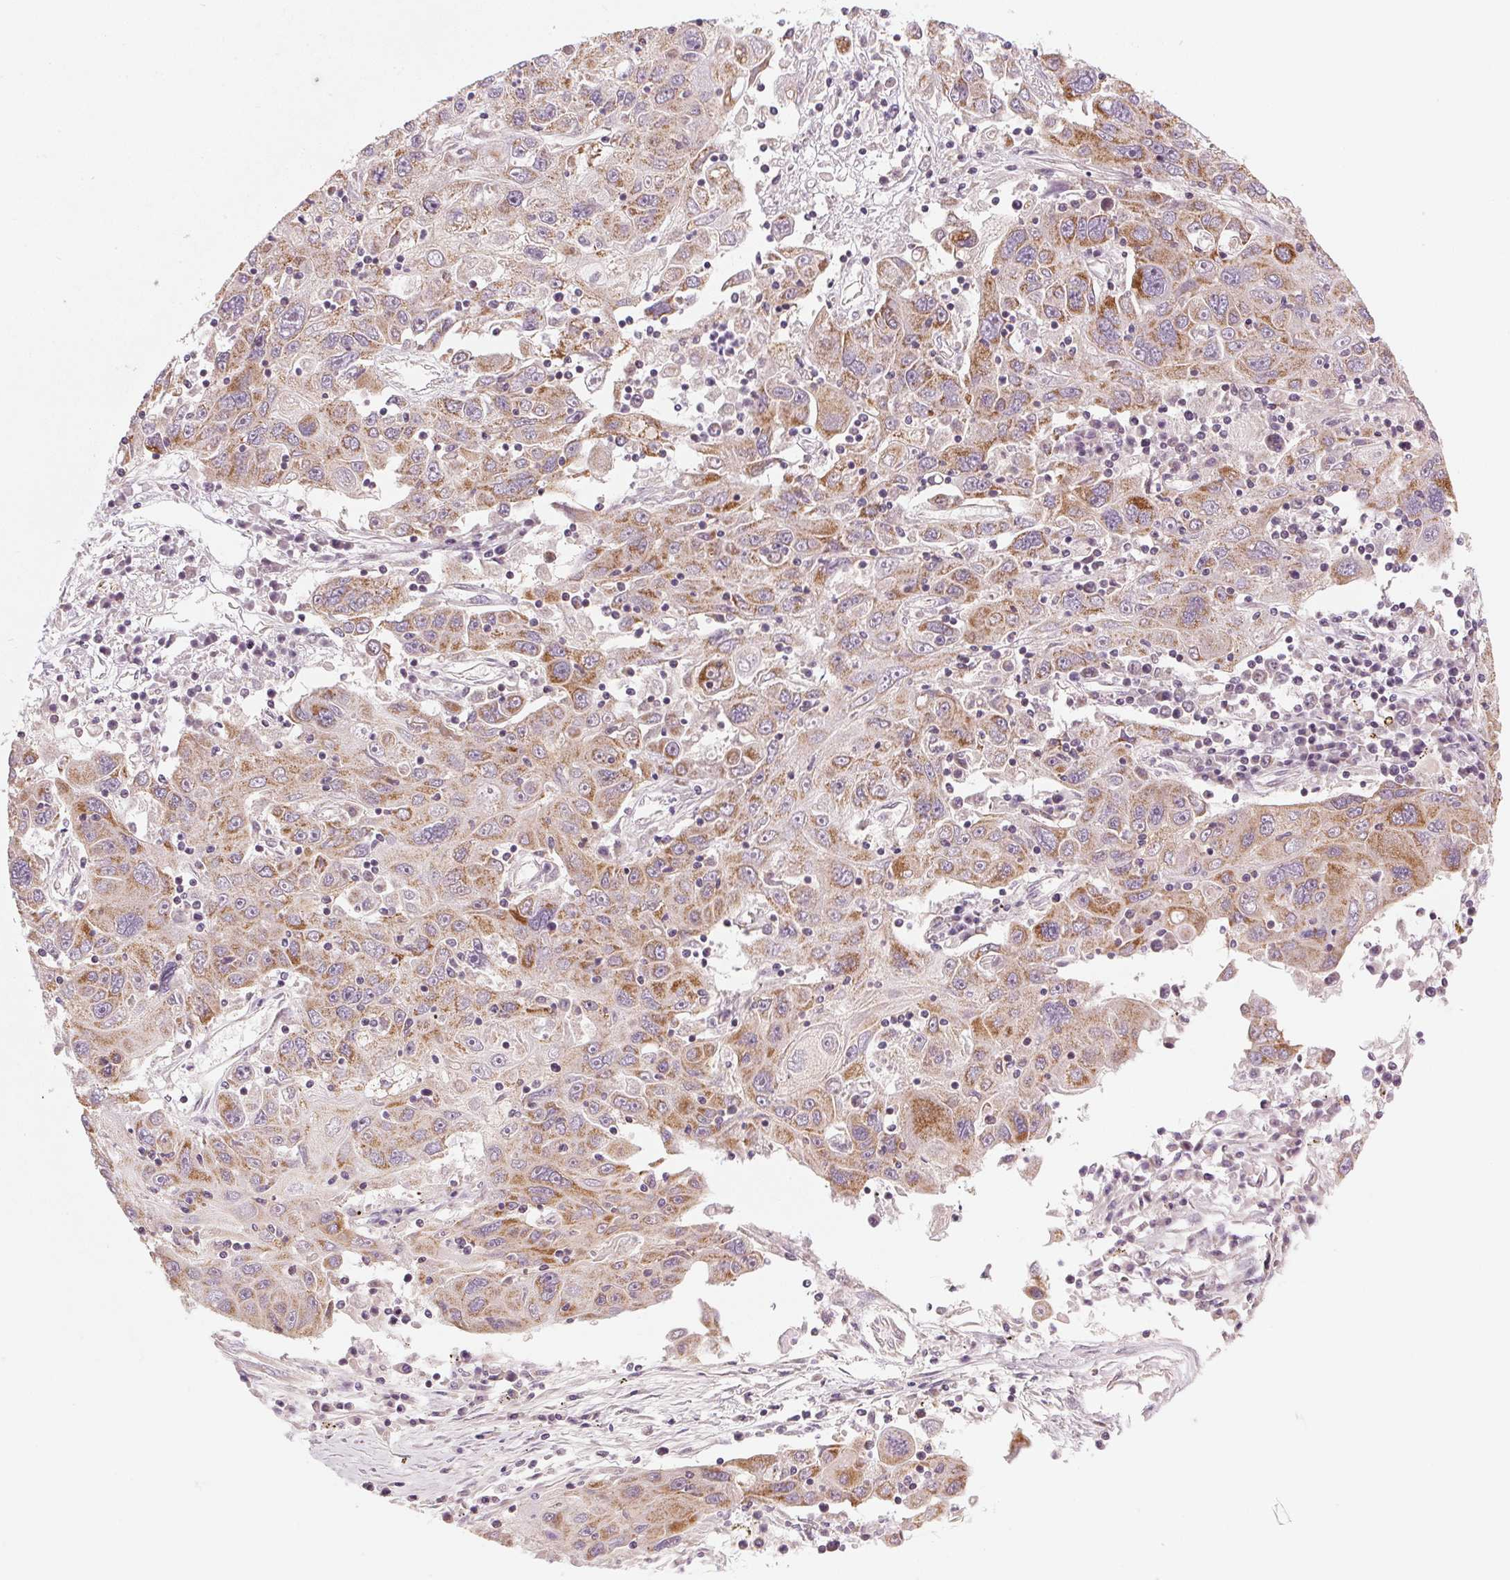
{"staining": {"intensity": "moderate", "quantity": ">75%", "location": "cytoplasmic/membranous"}, "tissue": "stomach cancer", "cell_type": "Tumor cells", "image_type": "cancer", "snomed": [{"axis": "morphology", "description": "Adenocarcinoma, NOS"}, {"axis": "topography", "description": "Stomach"}], "caption": "Immunohistochemistry image of neoplastic tissue: human stomach cancer (adenocarcinoma) stained using immunohistochemistry (IHC) displays medium levels of moderate protein expression localized specifically in the cytoplasmic/membranous of tumor cells, appearing as a cytoplasmic/membranous brown color.", "gene": "COQ7", "patient": {"sex": "male", "age": 56}}